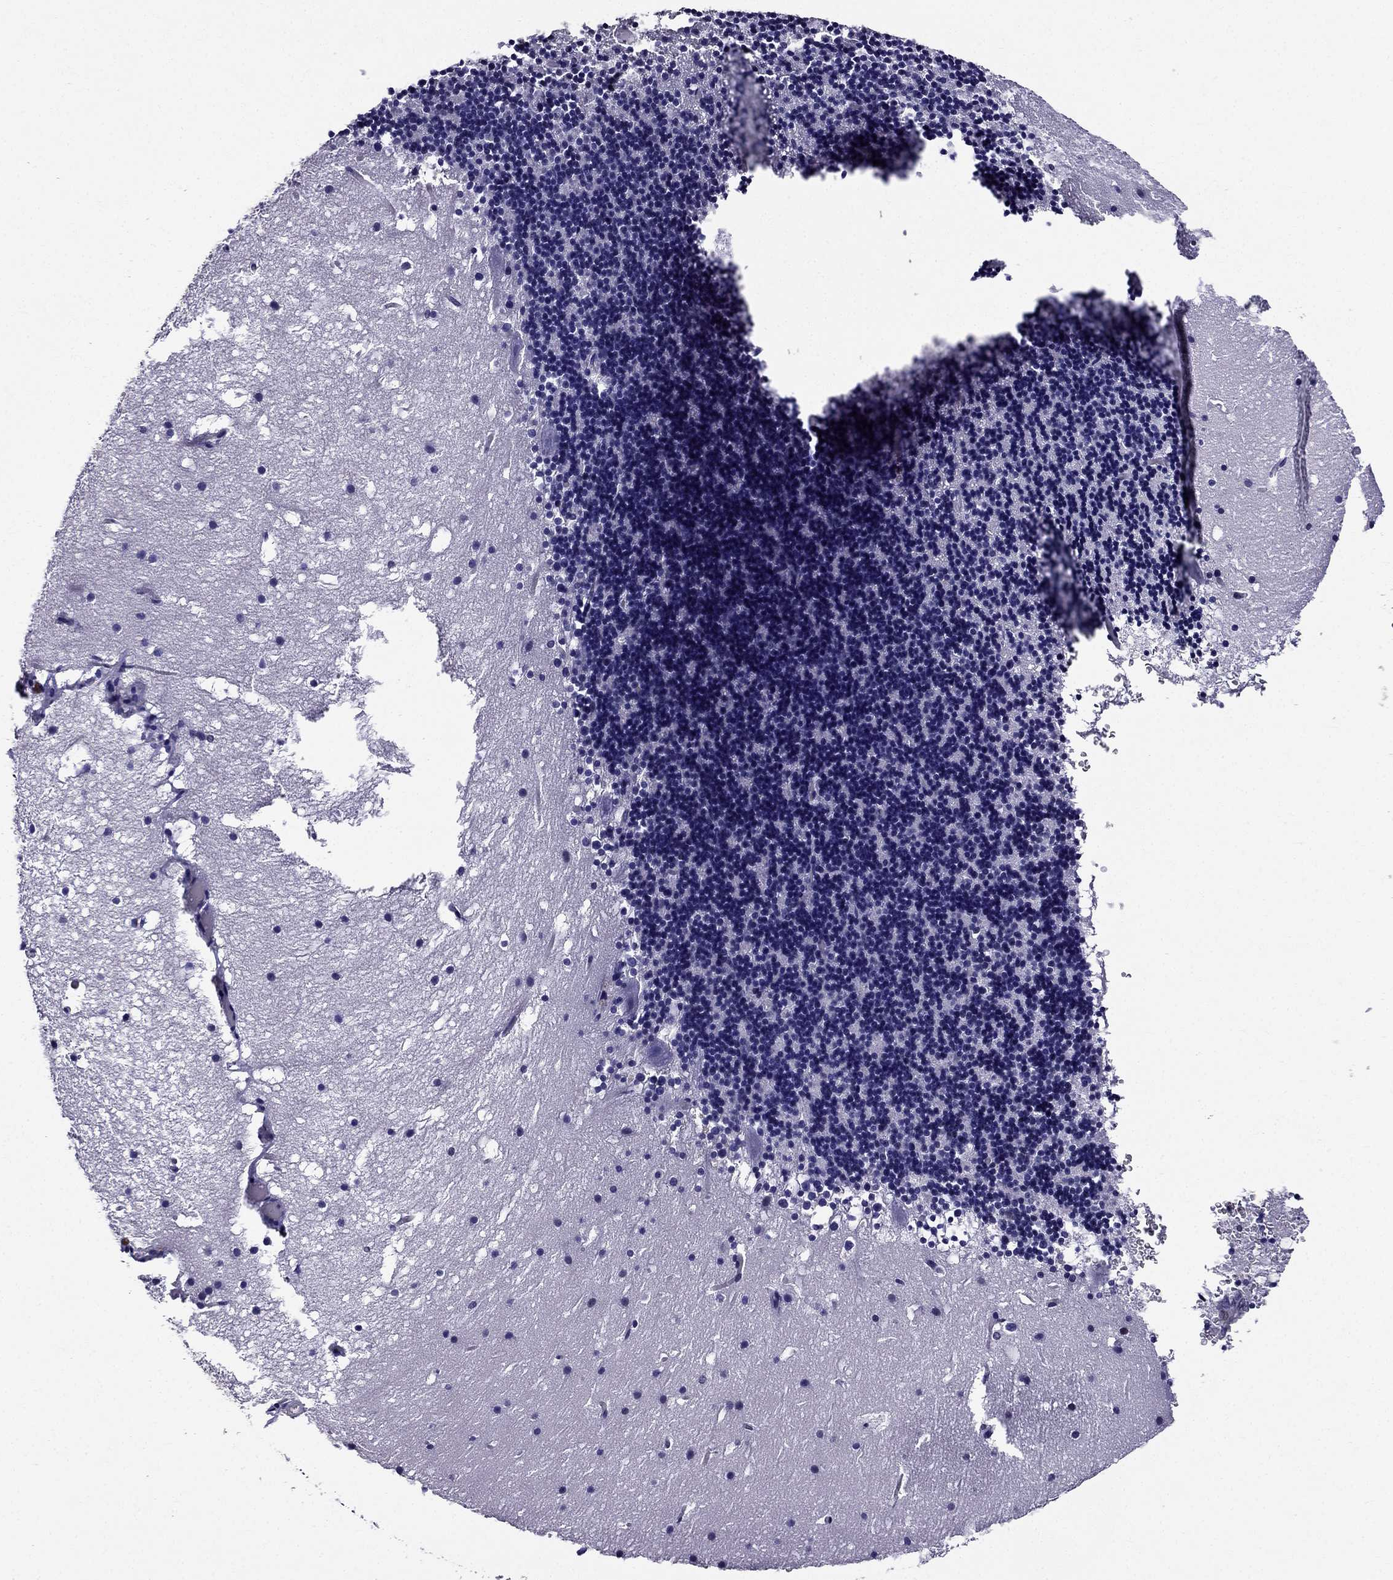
{"staining": {"intensity": "negative", "quantity": "none", "location": "none"}, "tissue": "cerebellum", "cell_type": "Cells in granular layer", "image_type": "normal", "snomed": [{"axis": "morphology", "description": "Normal tissue, NOS"}, {"axis": "topography", "description": "Cerebellum"}], "caption": "Immunohistochemistry image of normal cerebellum: human cerebellum stained with DAB reveals no significant protein expression in cells in granular layer. (DAB (3,3'-diaminobenzidine) immunohistochemistry (IHC) with hematoxylin counter stain).", "gene": "ZNF420", "patient": {"sex": "male", "age": 37}}